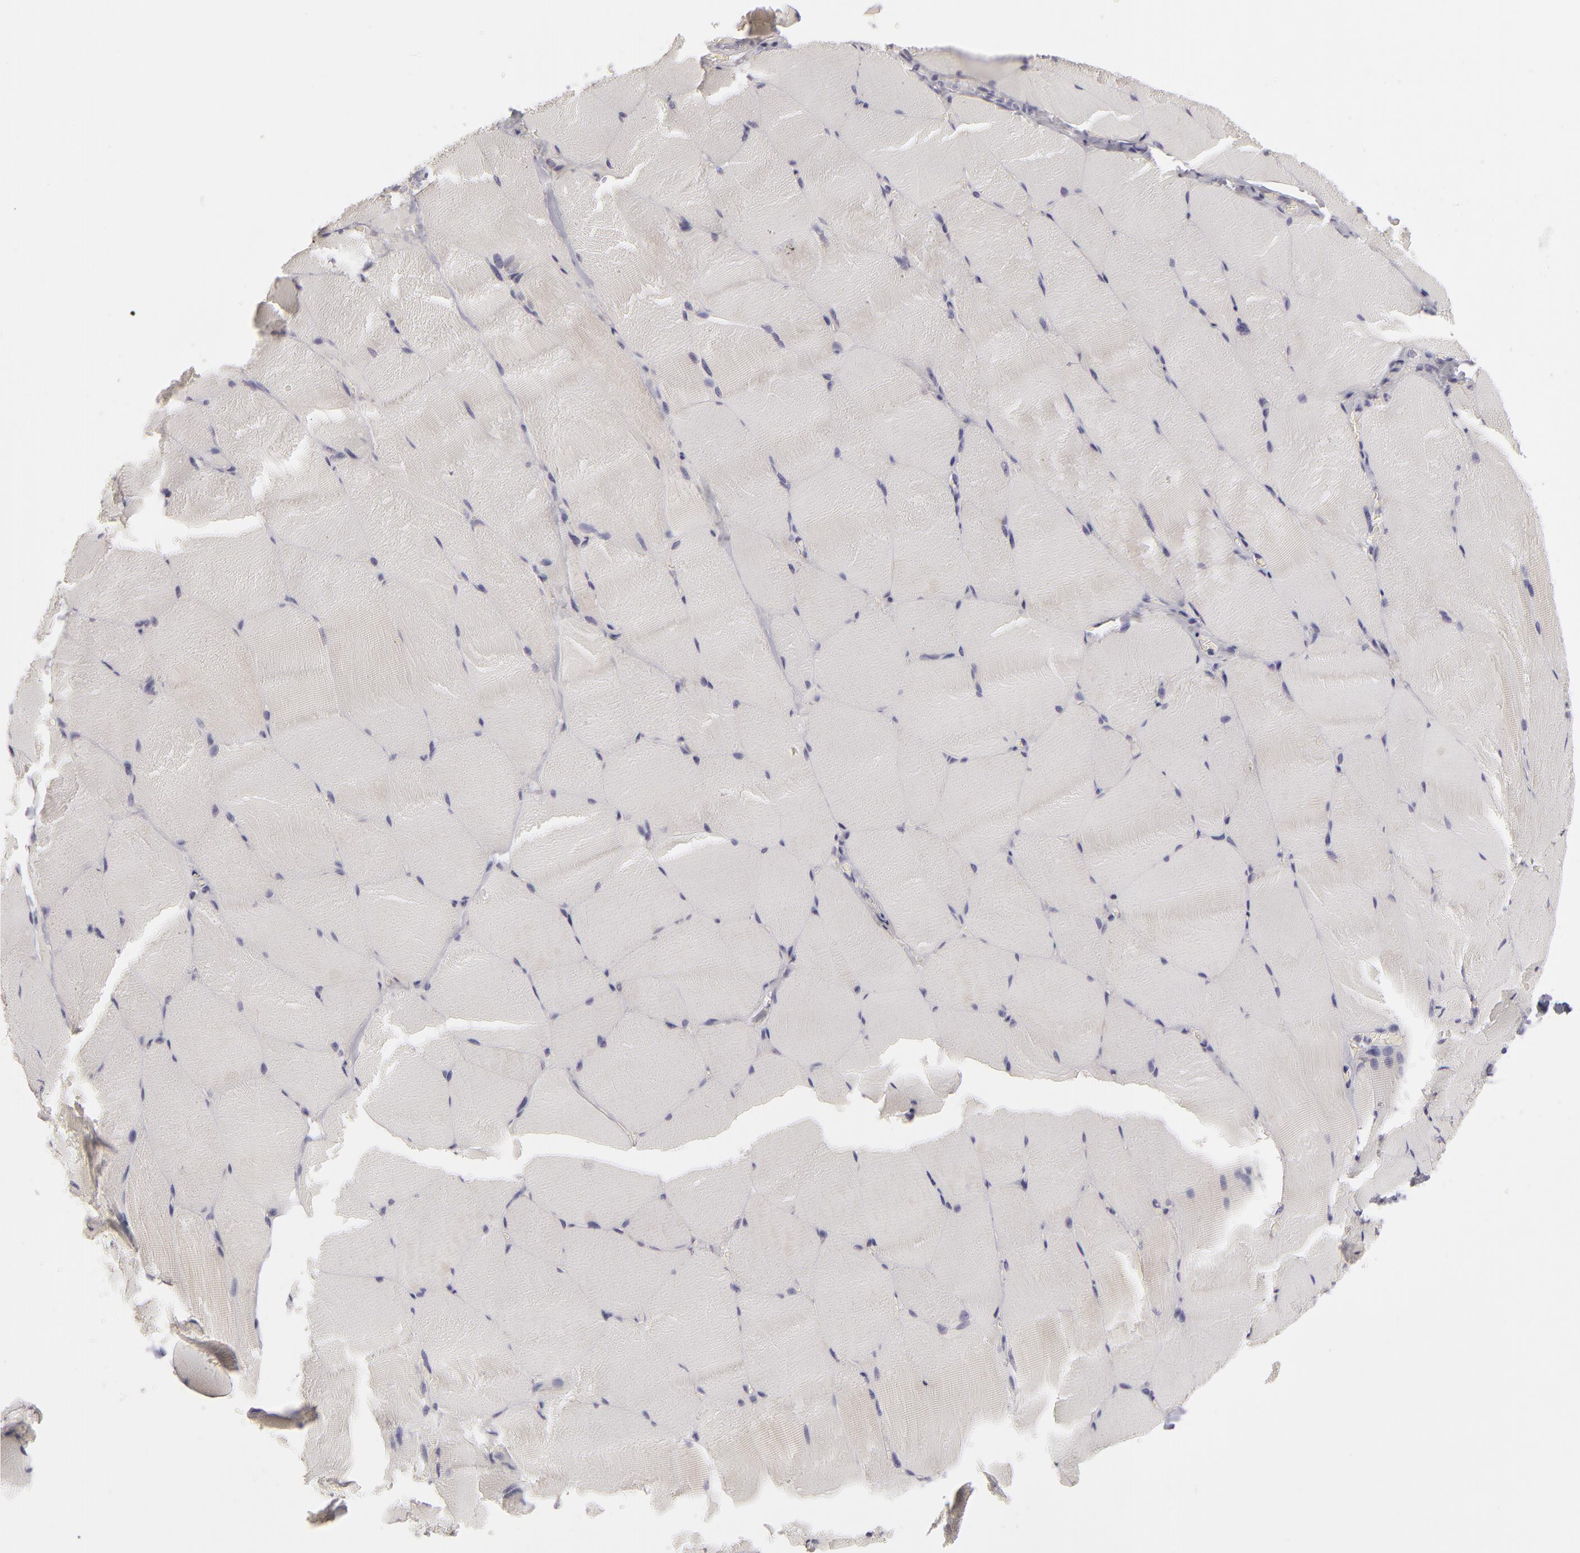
{"staining": {"intensity": "negative", "quantity": "none", "location": "none"}, "tissue": "skeletal muscle", "cell_type": "Myocytes", "image_type": "normal", "snomed": [{"axis": "morphology", "description": "Normal tissue, NOS"}, {"axis": "topography", "description": "Skeletal muscle"}], "caption": "IHC histopathology image of benign human skeletal muscle stained for a protein (brown), which exhibits no staining in myocytes. (DAB immunohistochemistry (IHC) visualized using brightfield microscopy, high magnification).", "gene": "ATP2B3", "patient": {"sex": "male", "age": 71}}